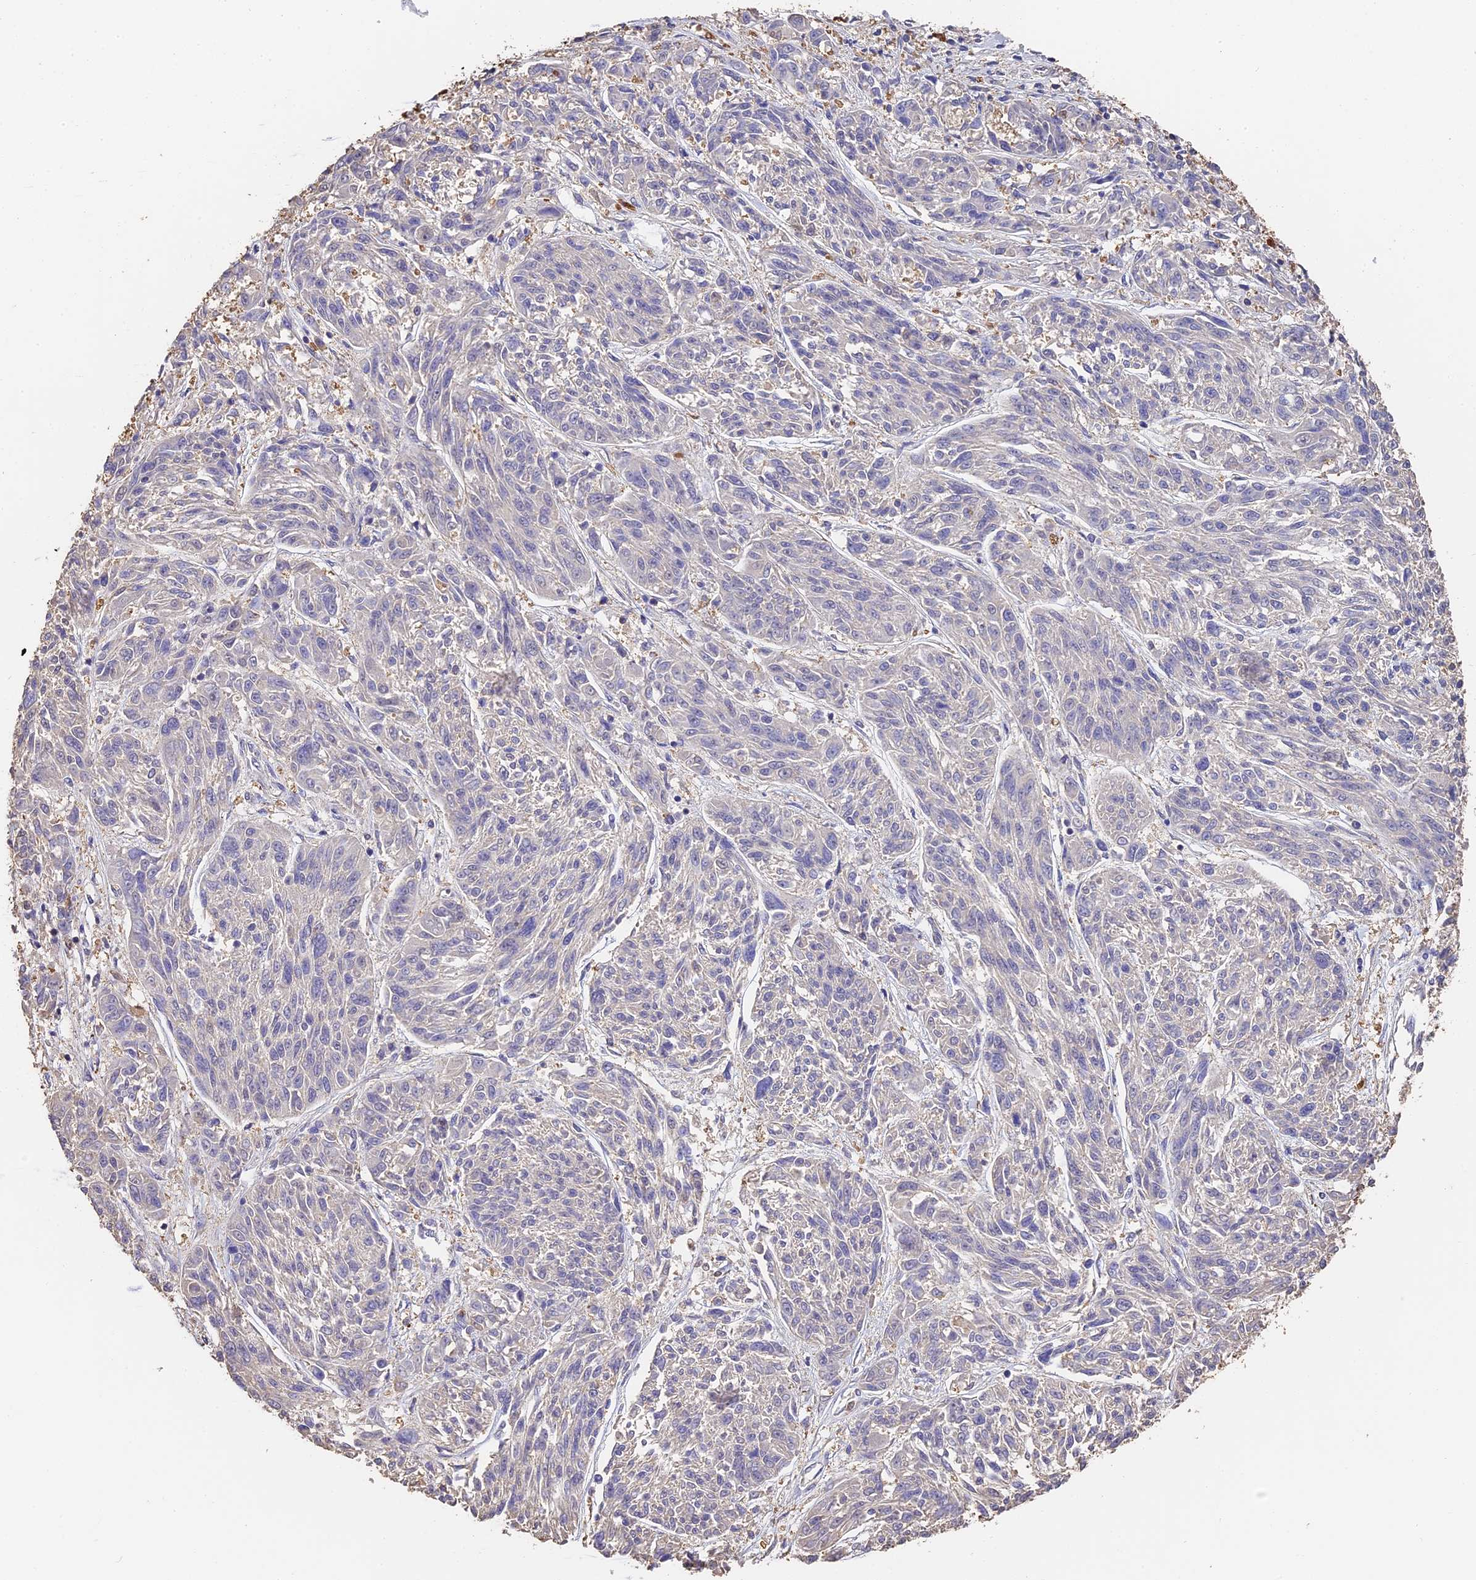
{"staining": {"intensity": "negative", "quantity": "none", "location": "none"}, "tissue": "melanoma", "cell_type": "Tumor cells", "image_type": "cancer", "snomed": [{"axis": "morphology", "description": "Malignant melanoma, NOS"}, {"axis": "topography", "description": "Skin"}], "caption": "High power microscopy micrograph of an immunohistochemistry (IHC) micrograph of malignant melanoma, revealing no significant expression in tumor cells. (Stains: DAB IHC with hematoxylin counter stain, Microscopy: brightfield microscopy at high magnification).", "gene": "SLC11A1", "patient": {"sex": "male", "age": 53}}